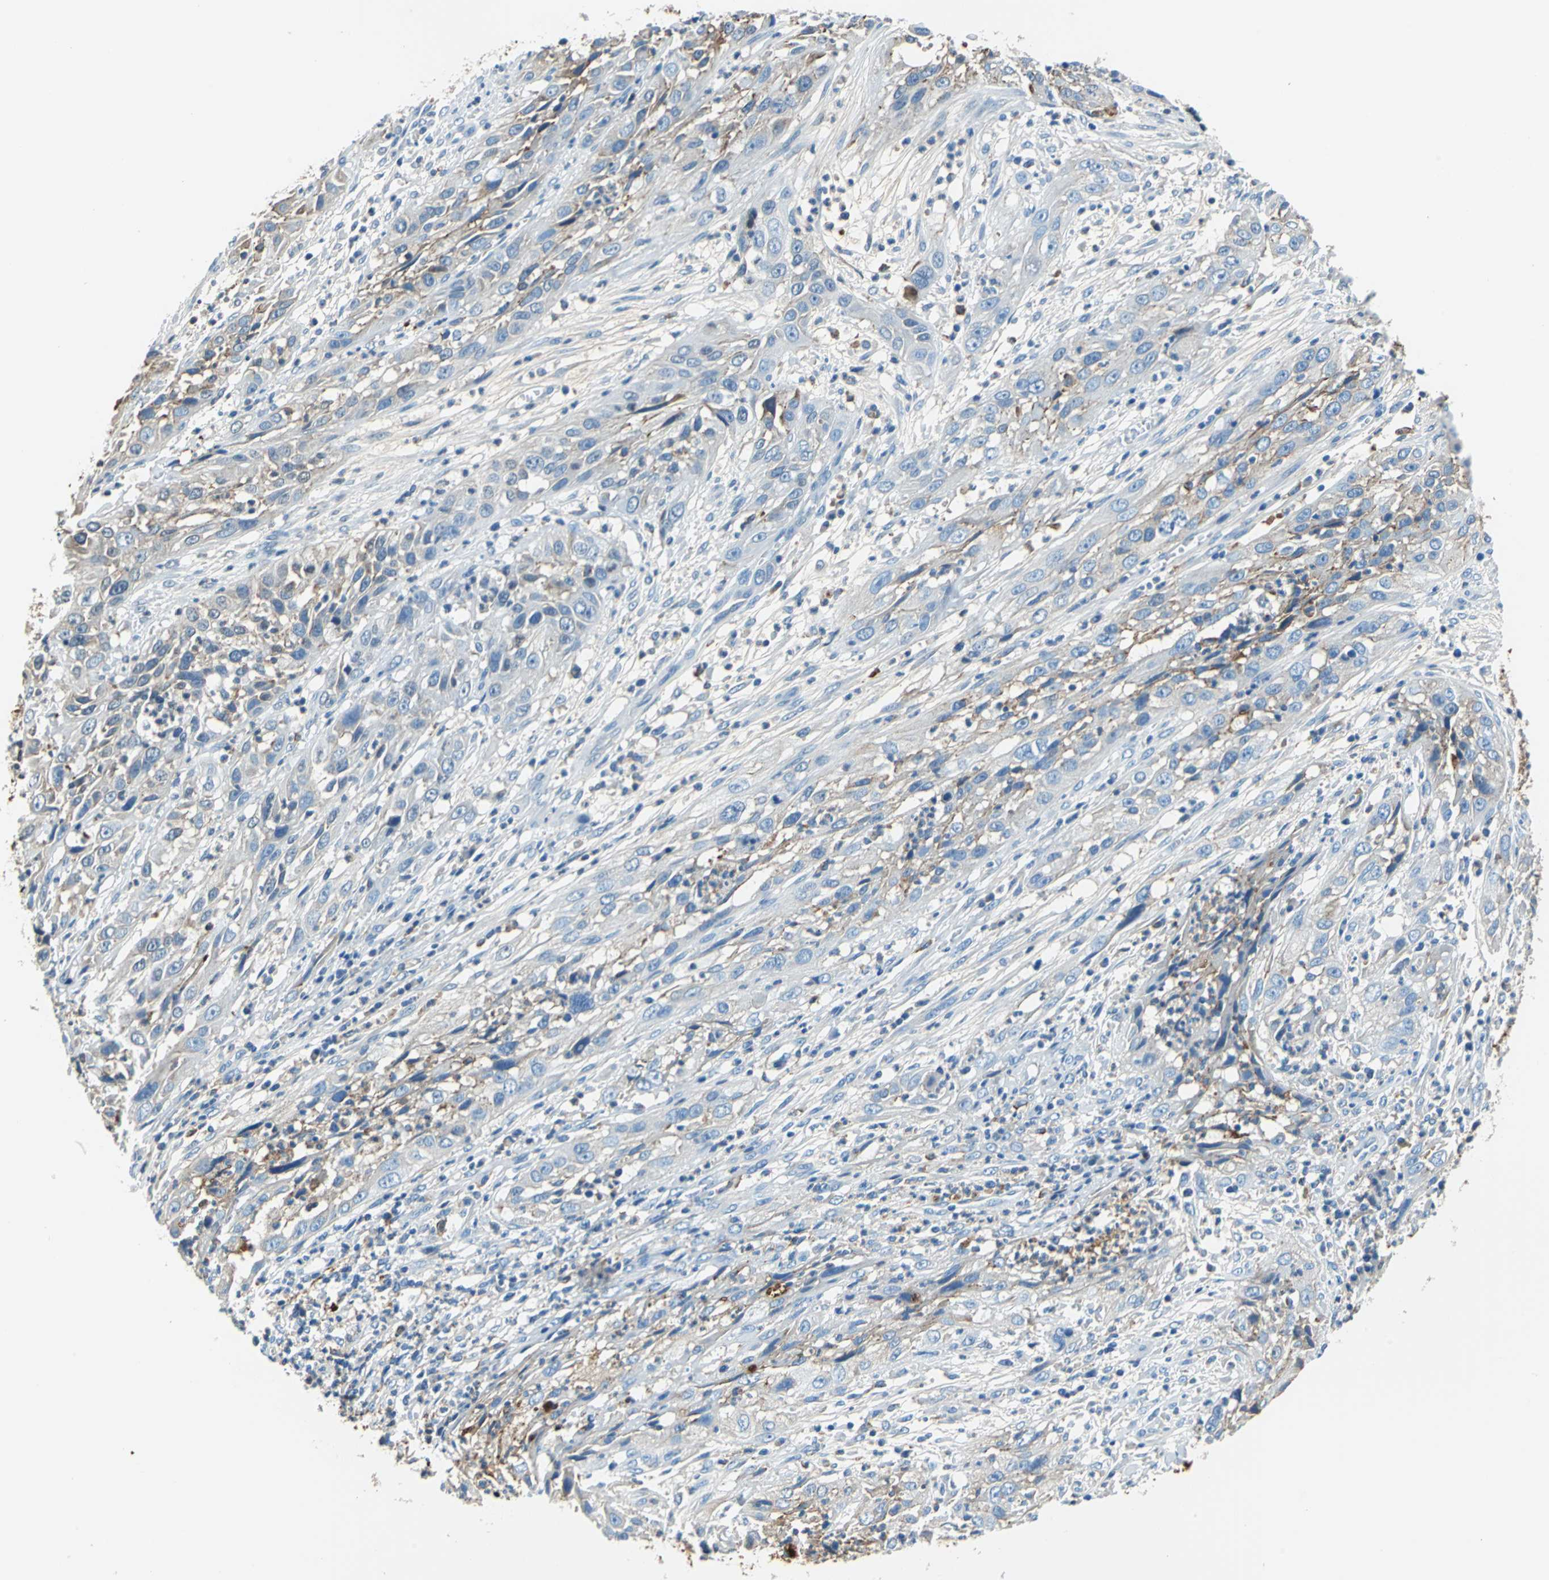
{"staining": {"intensity": "moderate", "quantity": "<25%", "location": "cytoplasmic/membranous"}, "tissue": "cervical cancer", "cell_type": "Tumor cells", "image_type": "cancer", "snomed": [{"axis": "morphology", "description": "Squamous cell carcinoma, NOS"}, {"axis": "topography", "description": "Cervix"}], "caption": "Immunohistochemical staining of human cervical squamous cell carcinoma demonstrates low levels of moderate cytoplasmic/membranous staining in approximately <25% of tumor cells.", "gene": "ALB", "patient": {"sex": "female", "age": 32}}